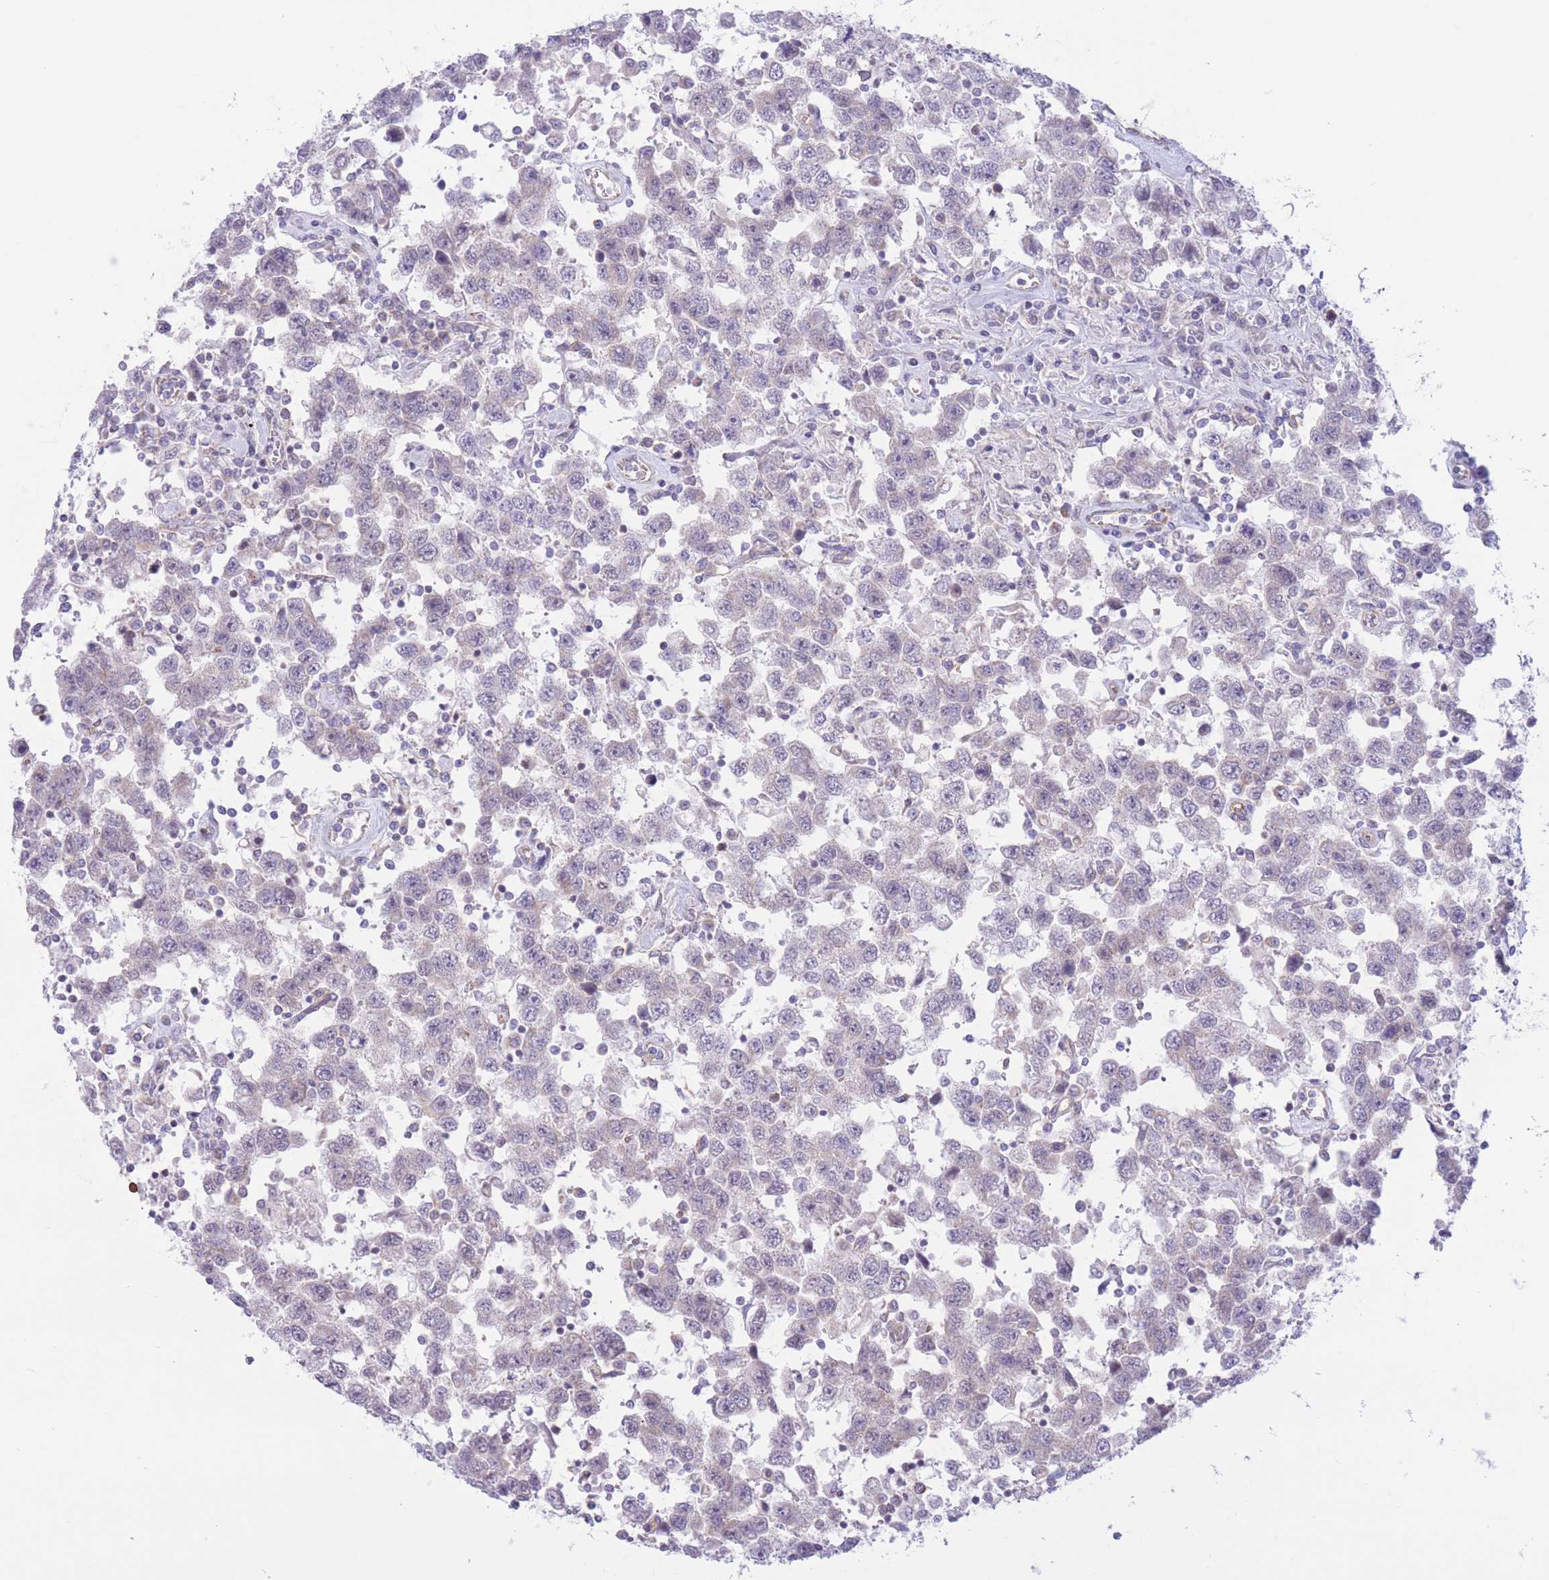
{"staining": {"intensity": "negative", "quantity": "none", "location": "none"}, "tissue": "testis cancer", "cell_type": "Tumor cells", "image_type": "cancer", "snomed": [{"axis": "morphology", "description": "Seminoma, NOS"}, {"axis": "topography", "description": "Testis"}], "caption": "Immunohistochemistry image of neoplastic tissue: human testis seminoma stained with DAB reveals no significant protein expression in tumor cells. (Immunohistochemistry (ihc), brightfield microscopy, high magnification).", "gene": "MRPS31", "patient": {"sex": "male", "age": 41}}